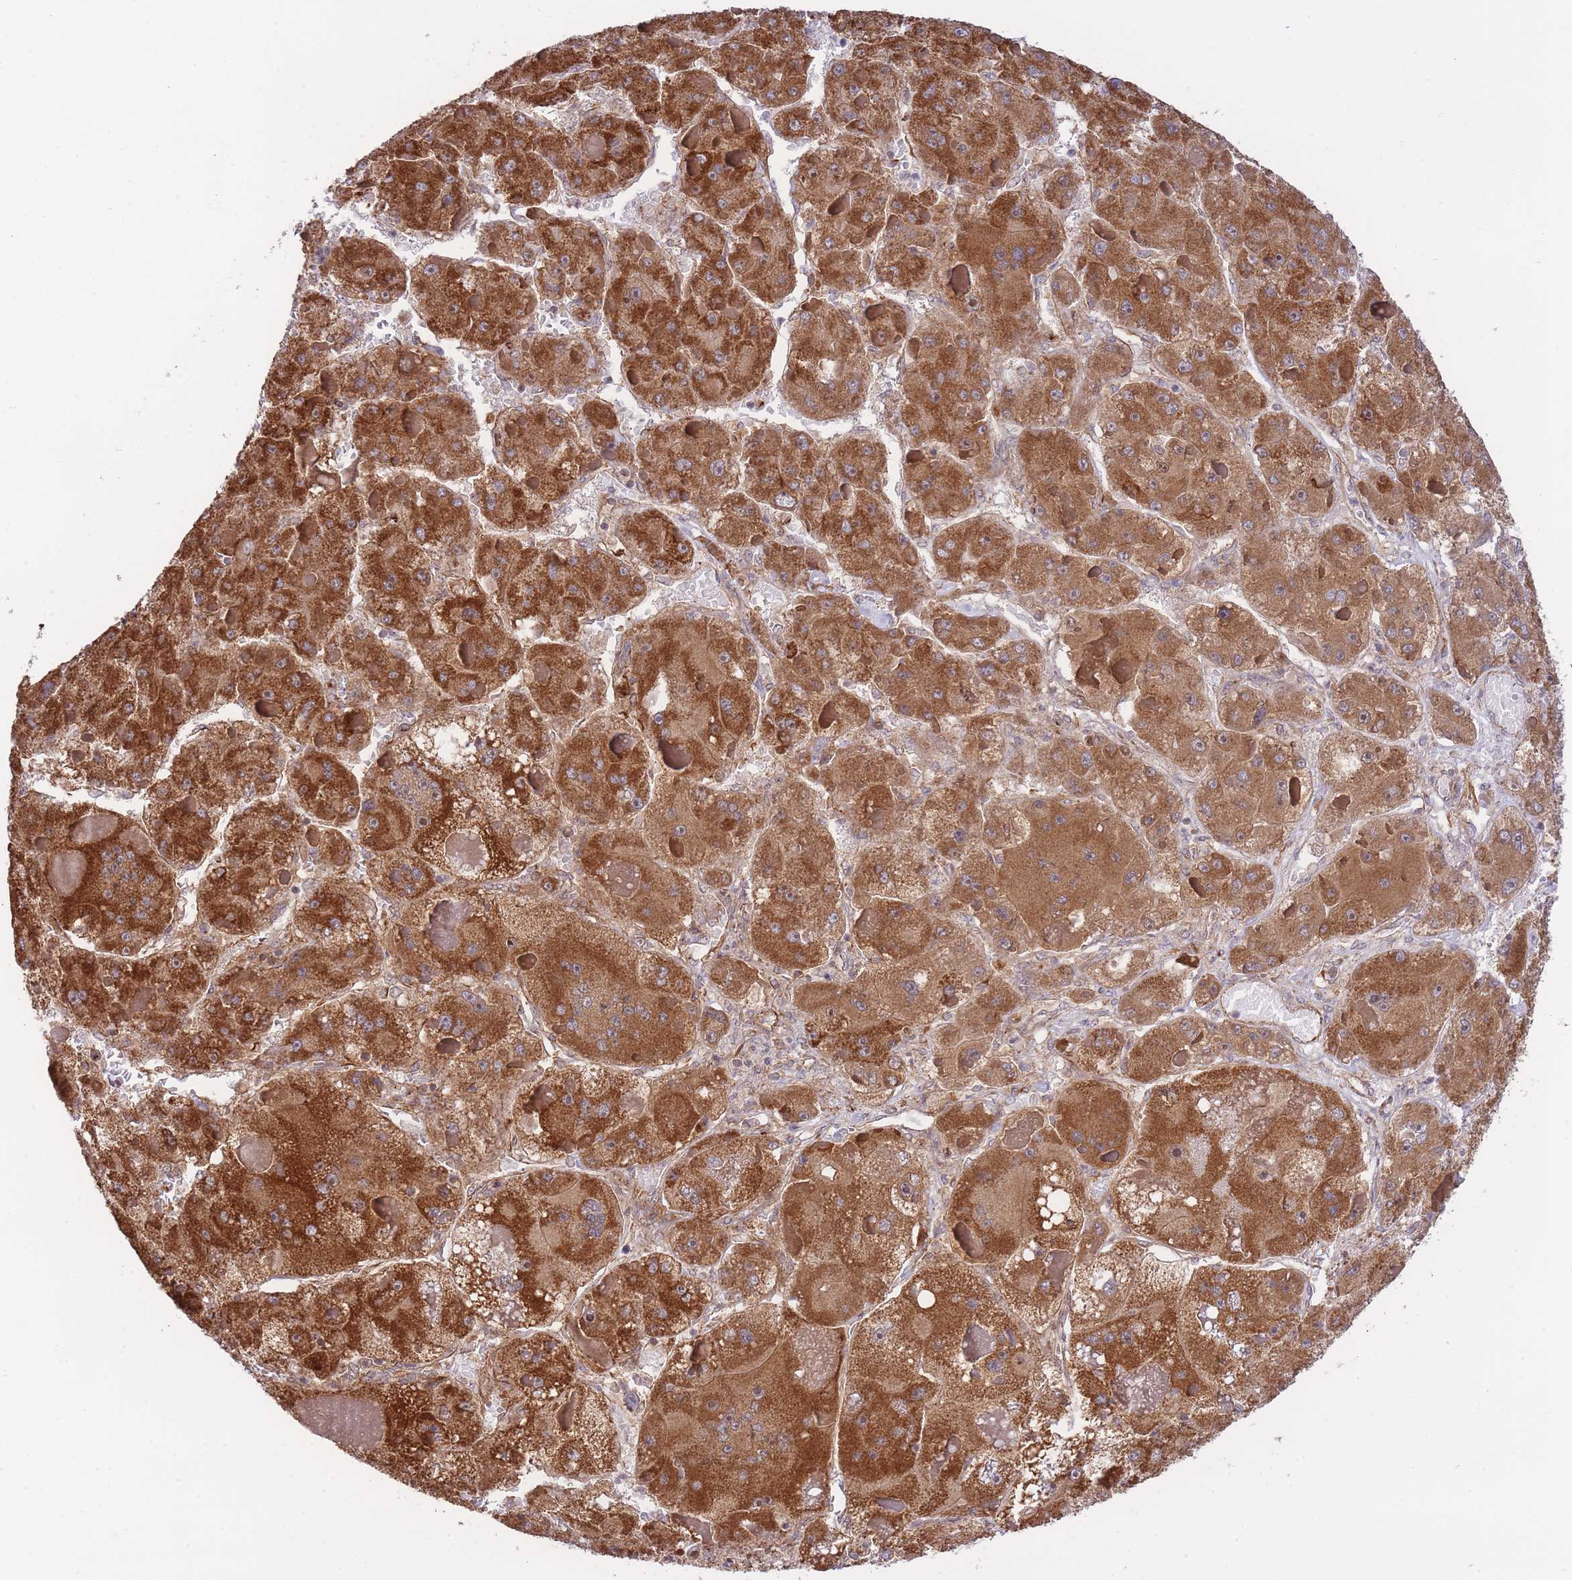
{"staining": {"intensity": "strong", "quantity": ">75%", "location": "cytoplasmic/membranous"}, "tissue": "liver cancer", "cell_type": "Tumor cells", "image_type": "cancer", "snomed": [{"axis": "morphology", "description": "Carcinoma, Hepatocellular, NOS"}, {"axis": "topography", "description": "Liver"}], "caption": "Hepatocellular carcinoma (liver) tissue demonstrates strong cytoplasmic/membranous staining in about >75% of tumor cells, visualized by immunohistochemistry.", "gene": "EXOSC8", "patient": {"sex": "female", "age": 73}}